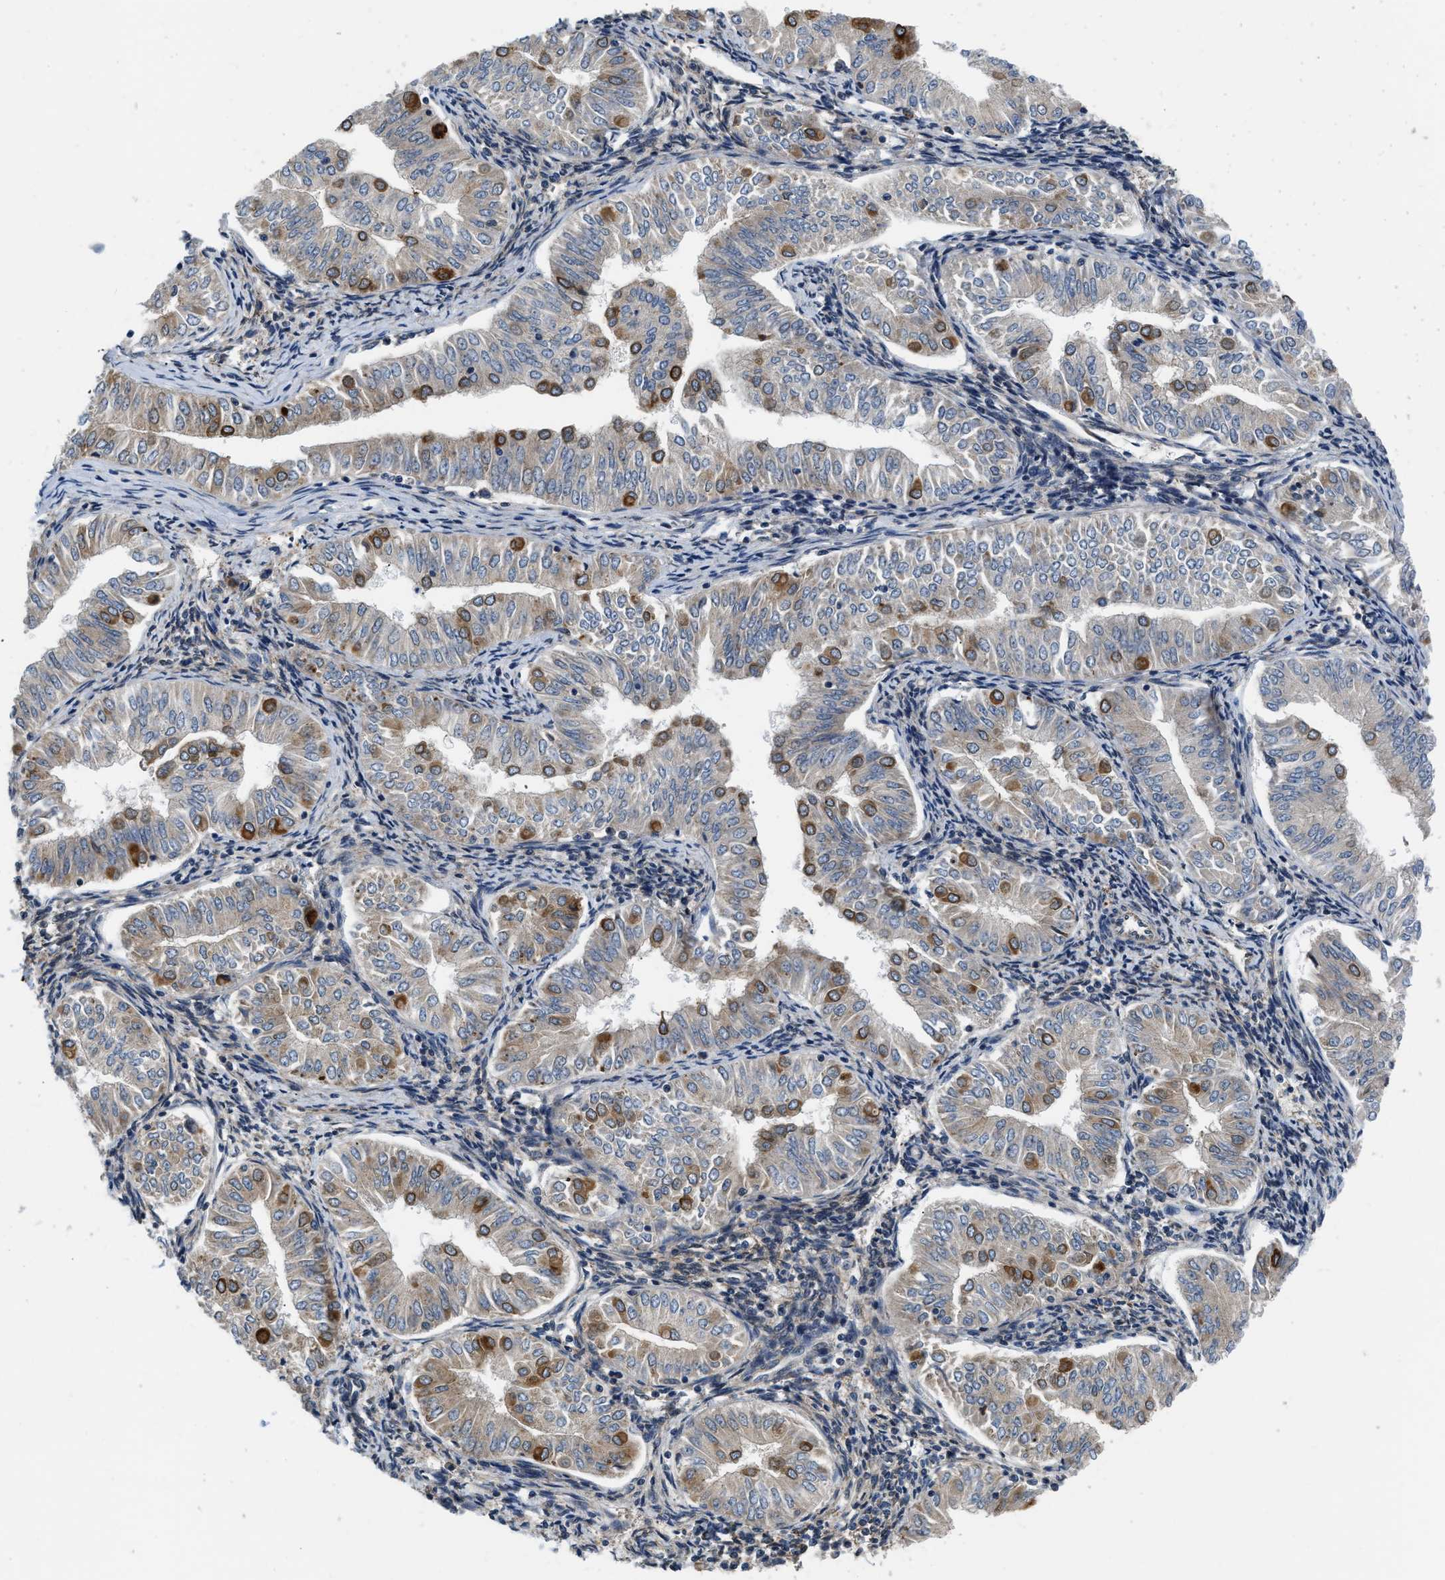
{"staining": {"intensity": "moderate", "quantity": "25%-75%", "location": "cytoplasmic/membranous"}, "tissue": "endometrial cancer", "cell_type": "Tumor cells", "image_type": "cancer", "snomed": [{"axis": "morphology", "description": "Normal tissue, NOS"}, {"axis": "morphology", "description": "Adenocarcinoma, NOS"}, {"axis": "topography", "description": "Endometrium"}], "caption": "Tumor cells show medium levels of moderate cytoplasmic/membranous positivity in about 25%-75% of cells in human adenocarcinoma (endometrial).", "gene": "ARL6IP5", "patient": {"sex": "female", "age": 53}}